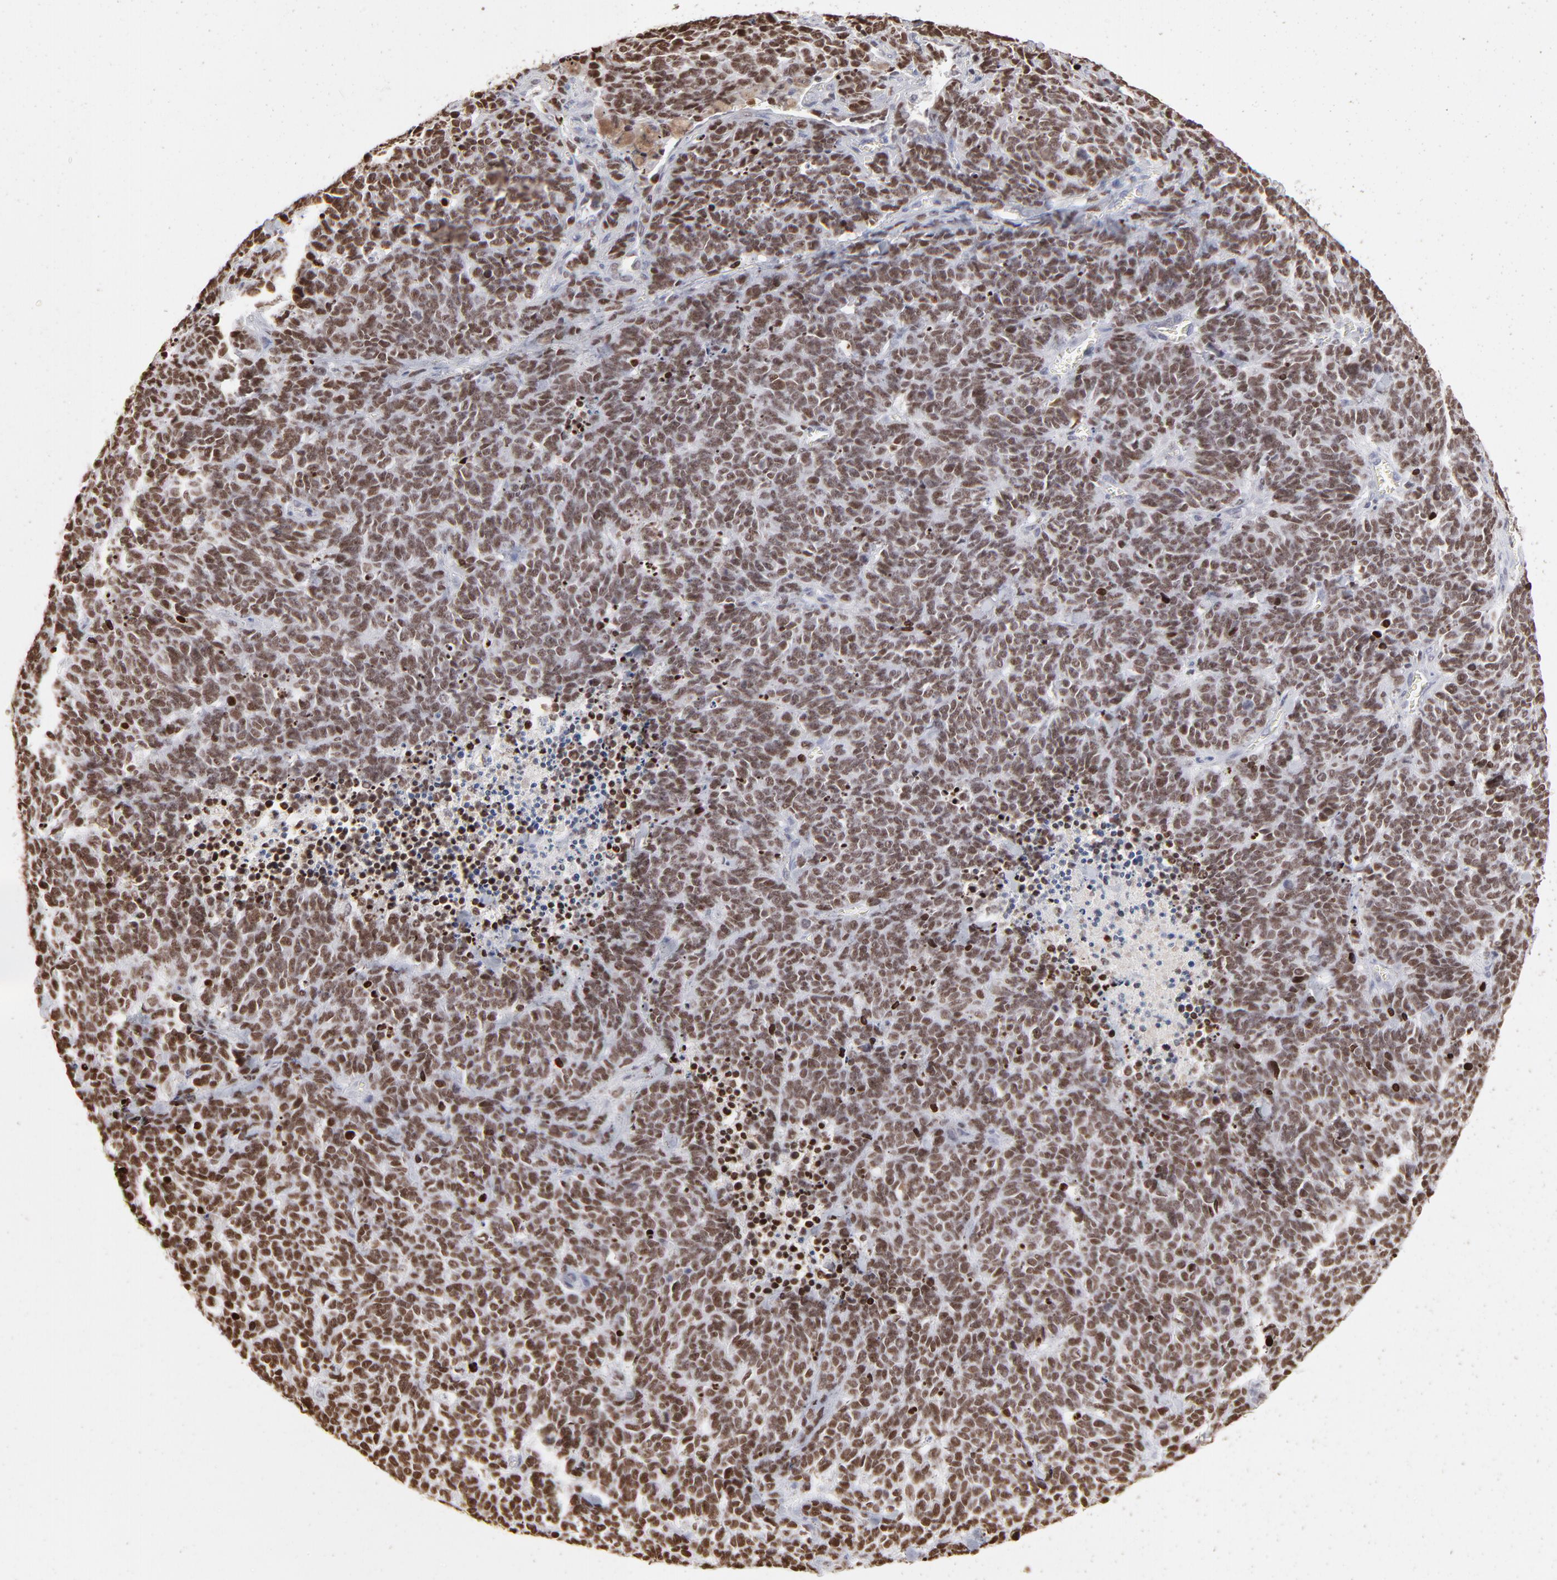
{"staining": {"intensity": "strong", "quantity": ">75%", "location": "nuclear"}, "tissue": "lung cancer", "cell_type": "Tumor cells", "image_type": "cancer", "snomed": [{"axis": "morphology", "description": "Neoplasm, malignant, NOS"}, {"axis": "topography", "description": "Lung"}], "caption": "High-magnification brightfield microscopy of lung malignant neoplasm stained with DAB (brown) and counterstained with hematoxylin (blue). tumor cells exhibit strong nuclear positivity is appreciated in about>75% of cells. The protein is shown in brown color, while the nuclei are stained blue.", "gene": "PARP1", "patient": {"sex": "female", "age": 58}}